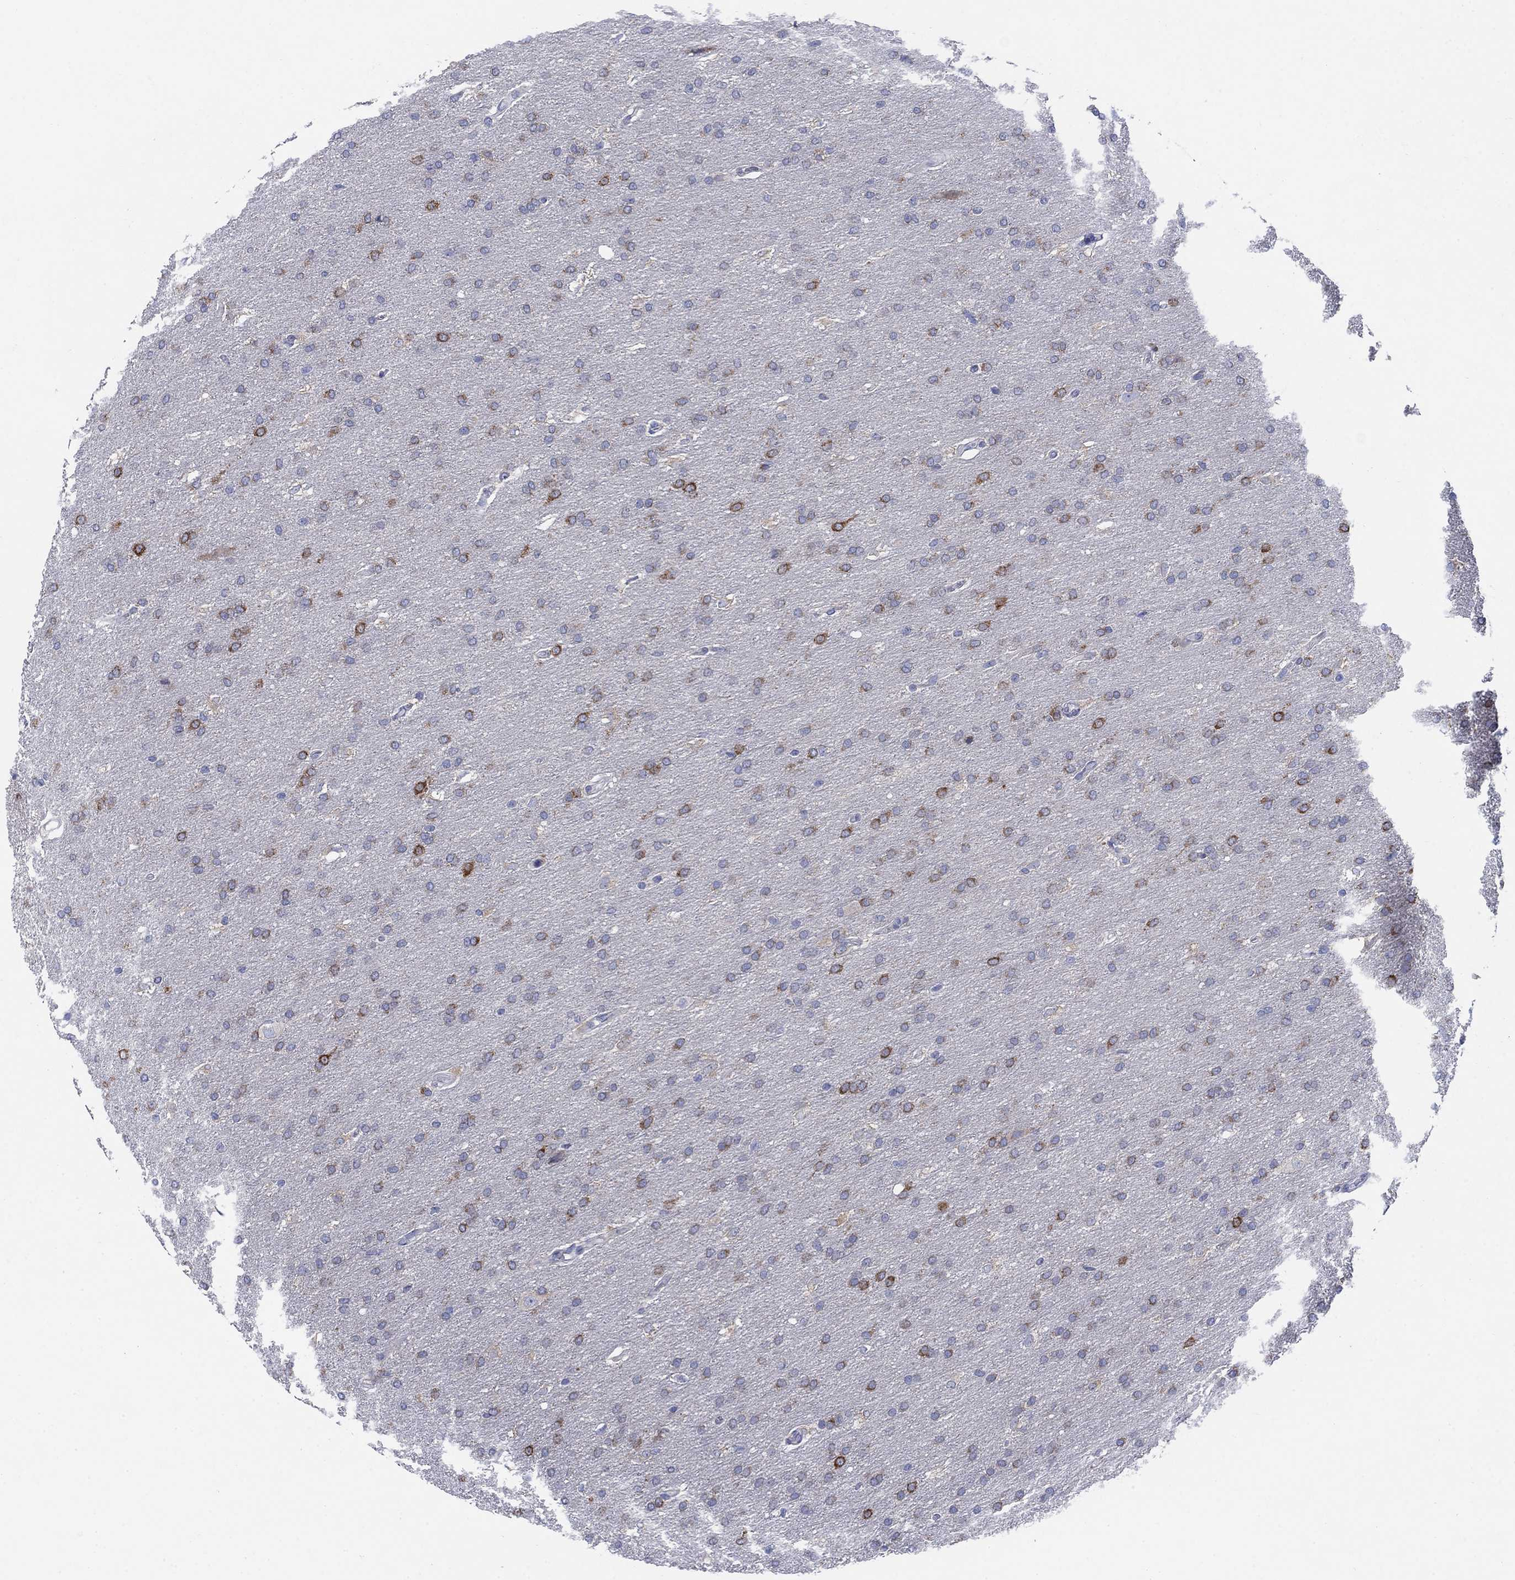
{"staining": {"intensity": "strong", "quantity": "<25%", "location": "cytoplasmic/membranous"}, "tissue": "glioma", "cell_type": "Tumor cells", "image_type": "cancer", "snomed": [{"axis": "morphology", "description": "Glioma, malignant, Low grade"}, {"axis": "topography", "description": "Brain"}], "caption": "High-magnification brightfield microscopy of malignant low-grade glioma stained with DAB (3,3'-diaminobenzidine) (brown) and counterstained with hematoxylin (blue). tumor cells exhibit strong cytoplasmic/membranous staining is identified in about<25% of cells. (brown staining indicates protein expression, while blue staining denotes nuclei).", "gene": "SCCPDH", "patient": {"sex": "female", "age": 37}}